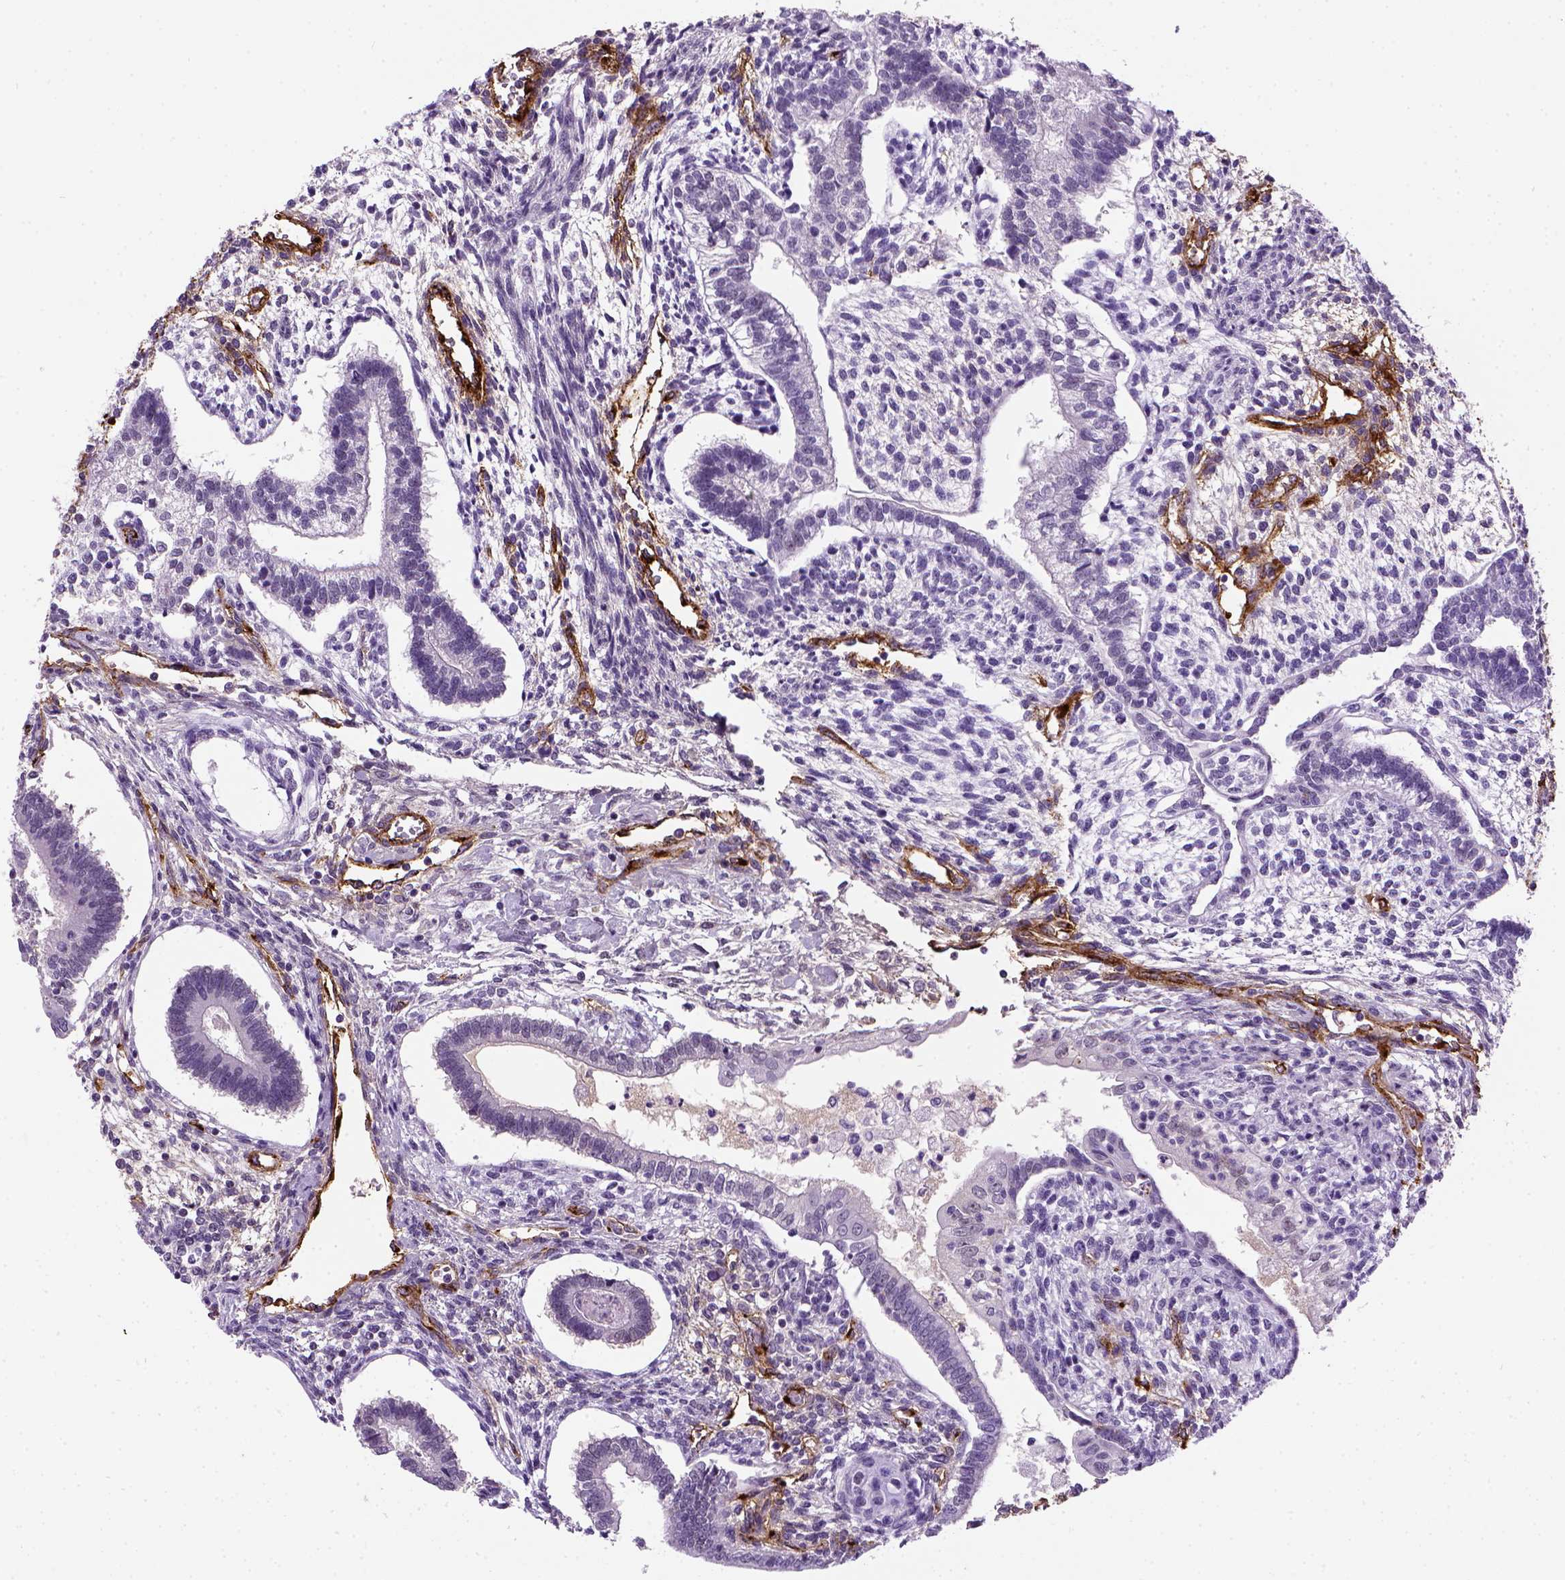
{"staining": {"intensity": "negative", "quantity": "none", "location": "none"}, "tissue": "testis cancer", "cell_type": "Tumor cells", "image_type": "cancer", "snomed": [{"axis": "morphology", "description": "Carcinoma, Embryonal, NOS"}, {"axis": "topography", "description": "Testis"}], "caption": "DAB (3,3'-diaminobenzidine) immunohistochemical staining of human testis cancer (embryonal carcinoma) shows no significant staining in tumor cells.", "gene": "VWF", "patient": {"sex": "male", "age": 37}}